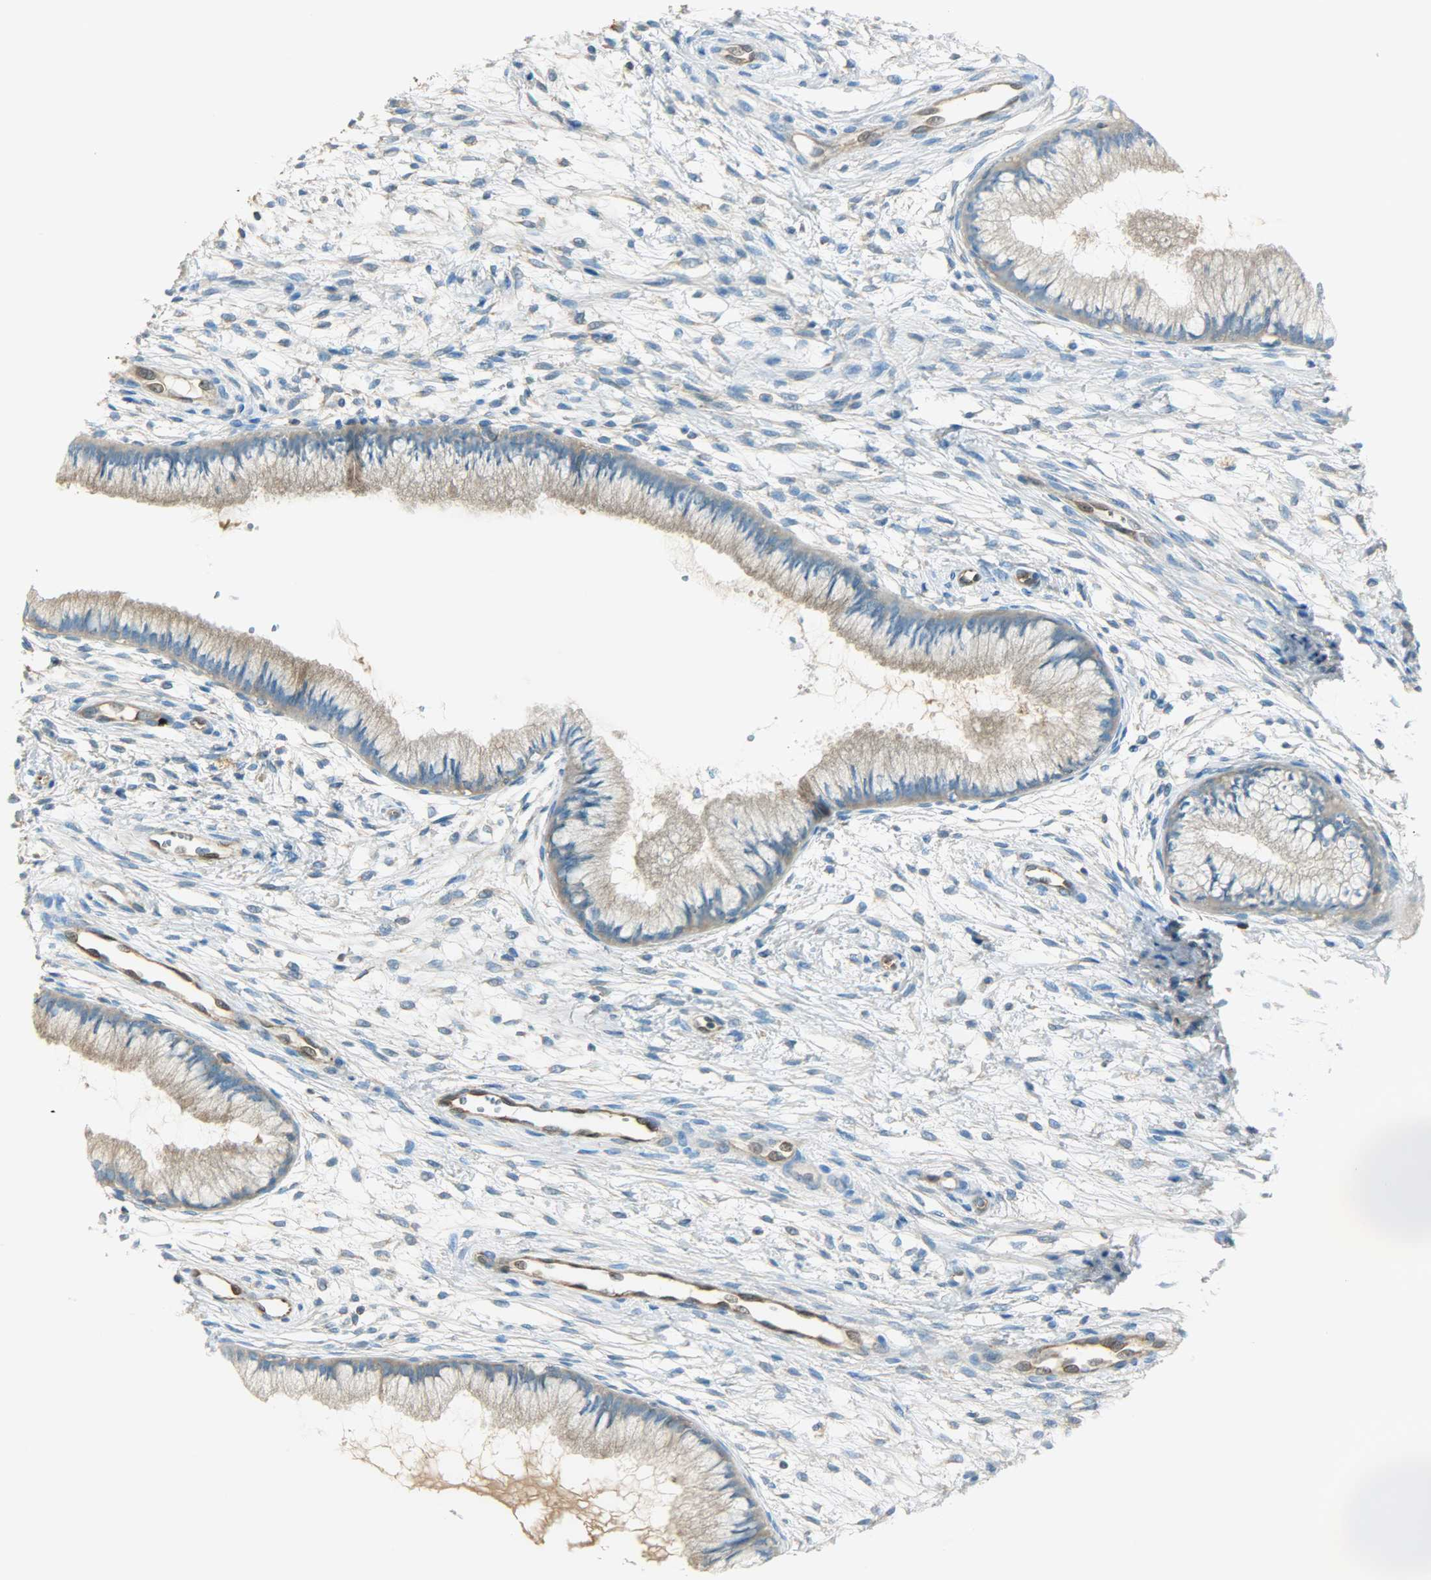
{"staining": {"intensity": "weak", "quantity": "25%-75%", "location": "cytoplasmic/membranous"}, "tissue": "cervix", "cell_type": "Glandular cells", "image_type": "normal", "snomed": [{"axis": "morphology", "description": "Normal tissue, NOS"}, {"axis": "topography", "description": "Cervix"}], "caption": "A photomicrograph showing weak cytoplasmic/membranous positivity in approximately 25%-75% of glandular cells in normal cervix, as visualized by brown immunohistochemical staining.", "gene": "TSC22D2", "patient": {"sex": "female", "age": 39}}